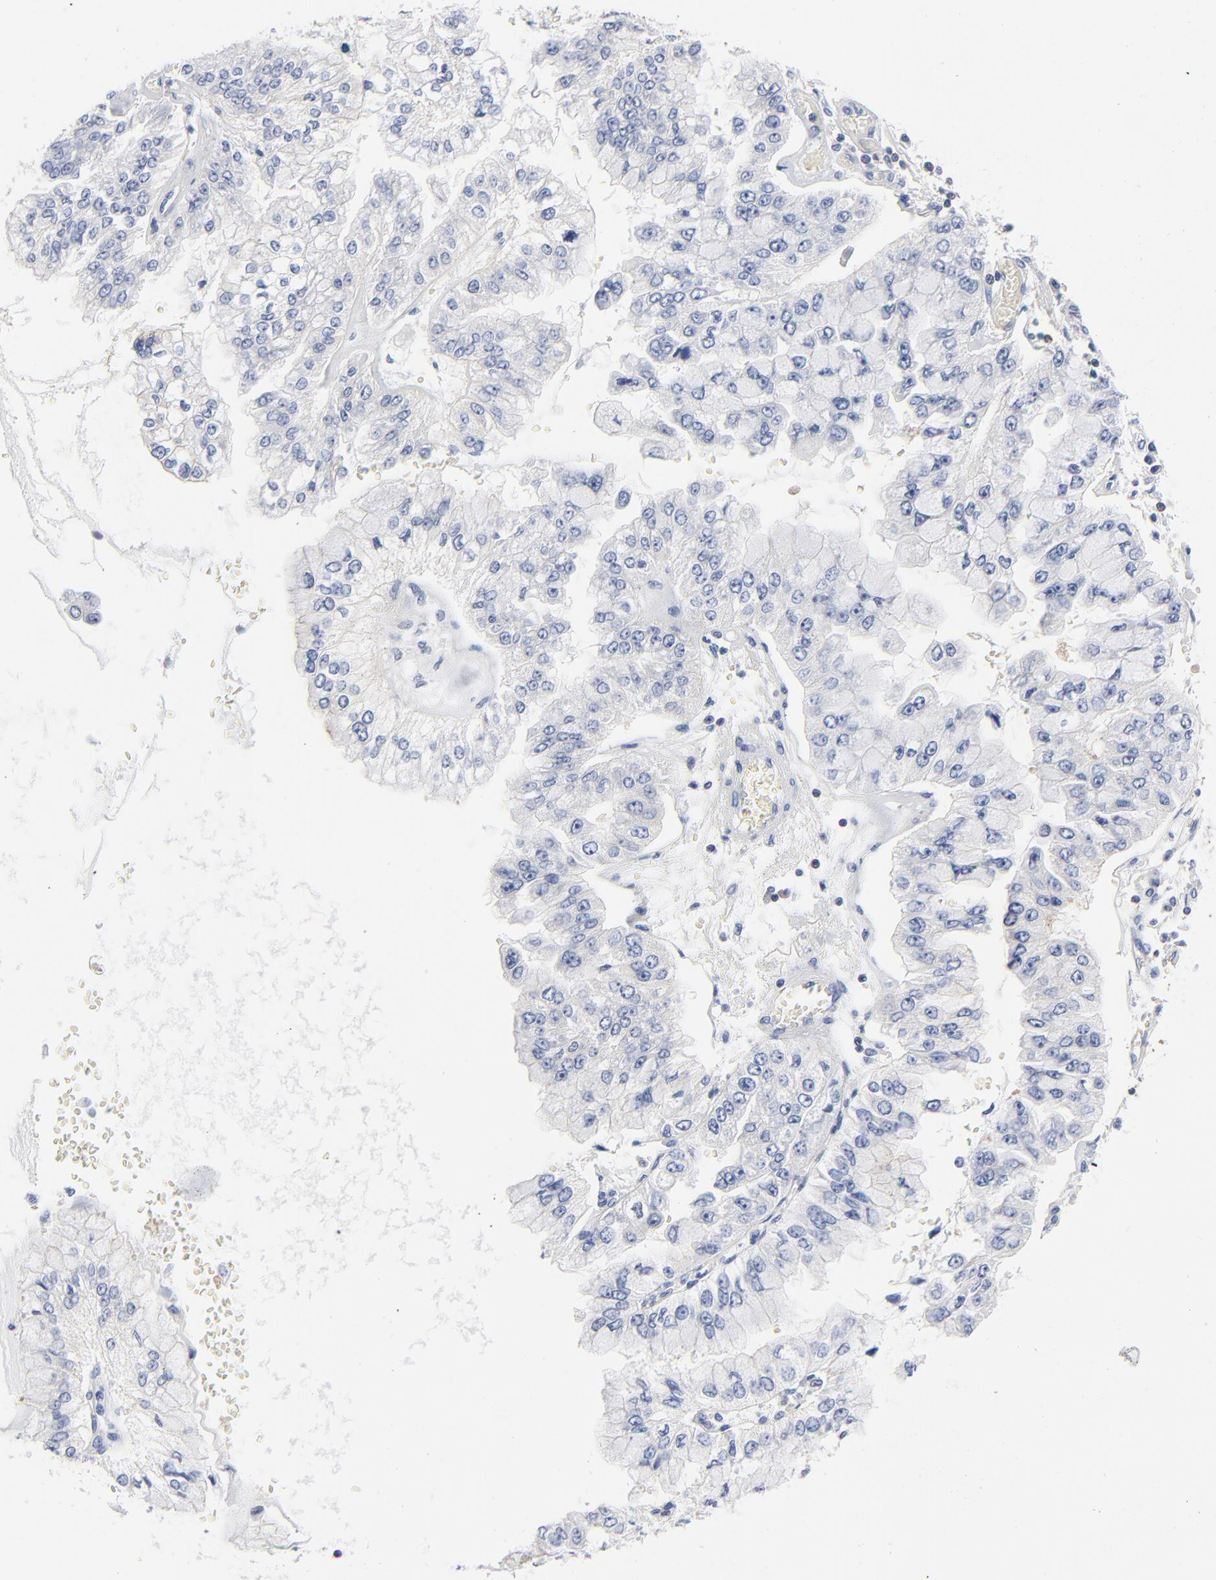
{"staining": {"intensity": "negative", "quantity": "none", "location": "none"}, "tissue": "liver cancer", "cell_type": "Tumor cells", "image_type": "cancer", "snomed": [{"axis": "morphology", "description": "Cholangiocarcinoma"}, {"axis": "topography", "description": "Liver"}], "caption": "Tumor cells are negative for brown protein staining in cholangiocarcinoma (liver). The staining is performed using DAB brown chromogen with nuclei counter-stained in using hematoxylin.", "gene": "CD2AP", "patient": {"sex": "female", "age": 79}}